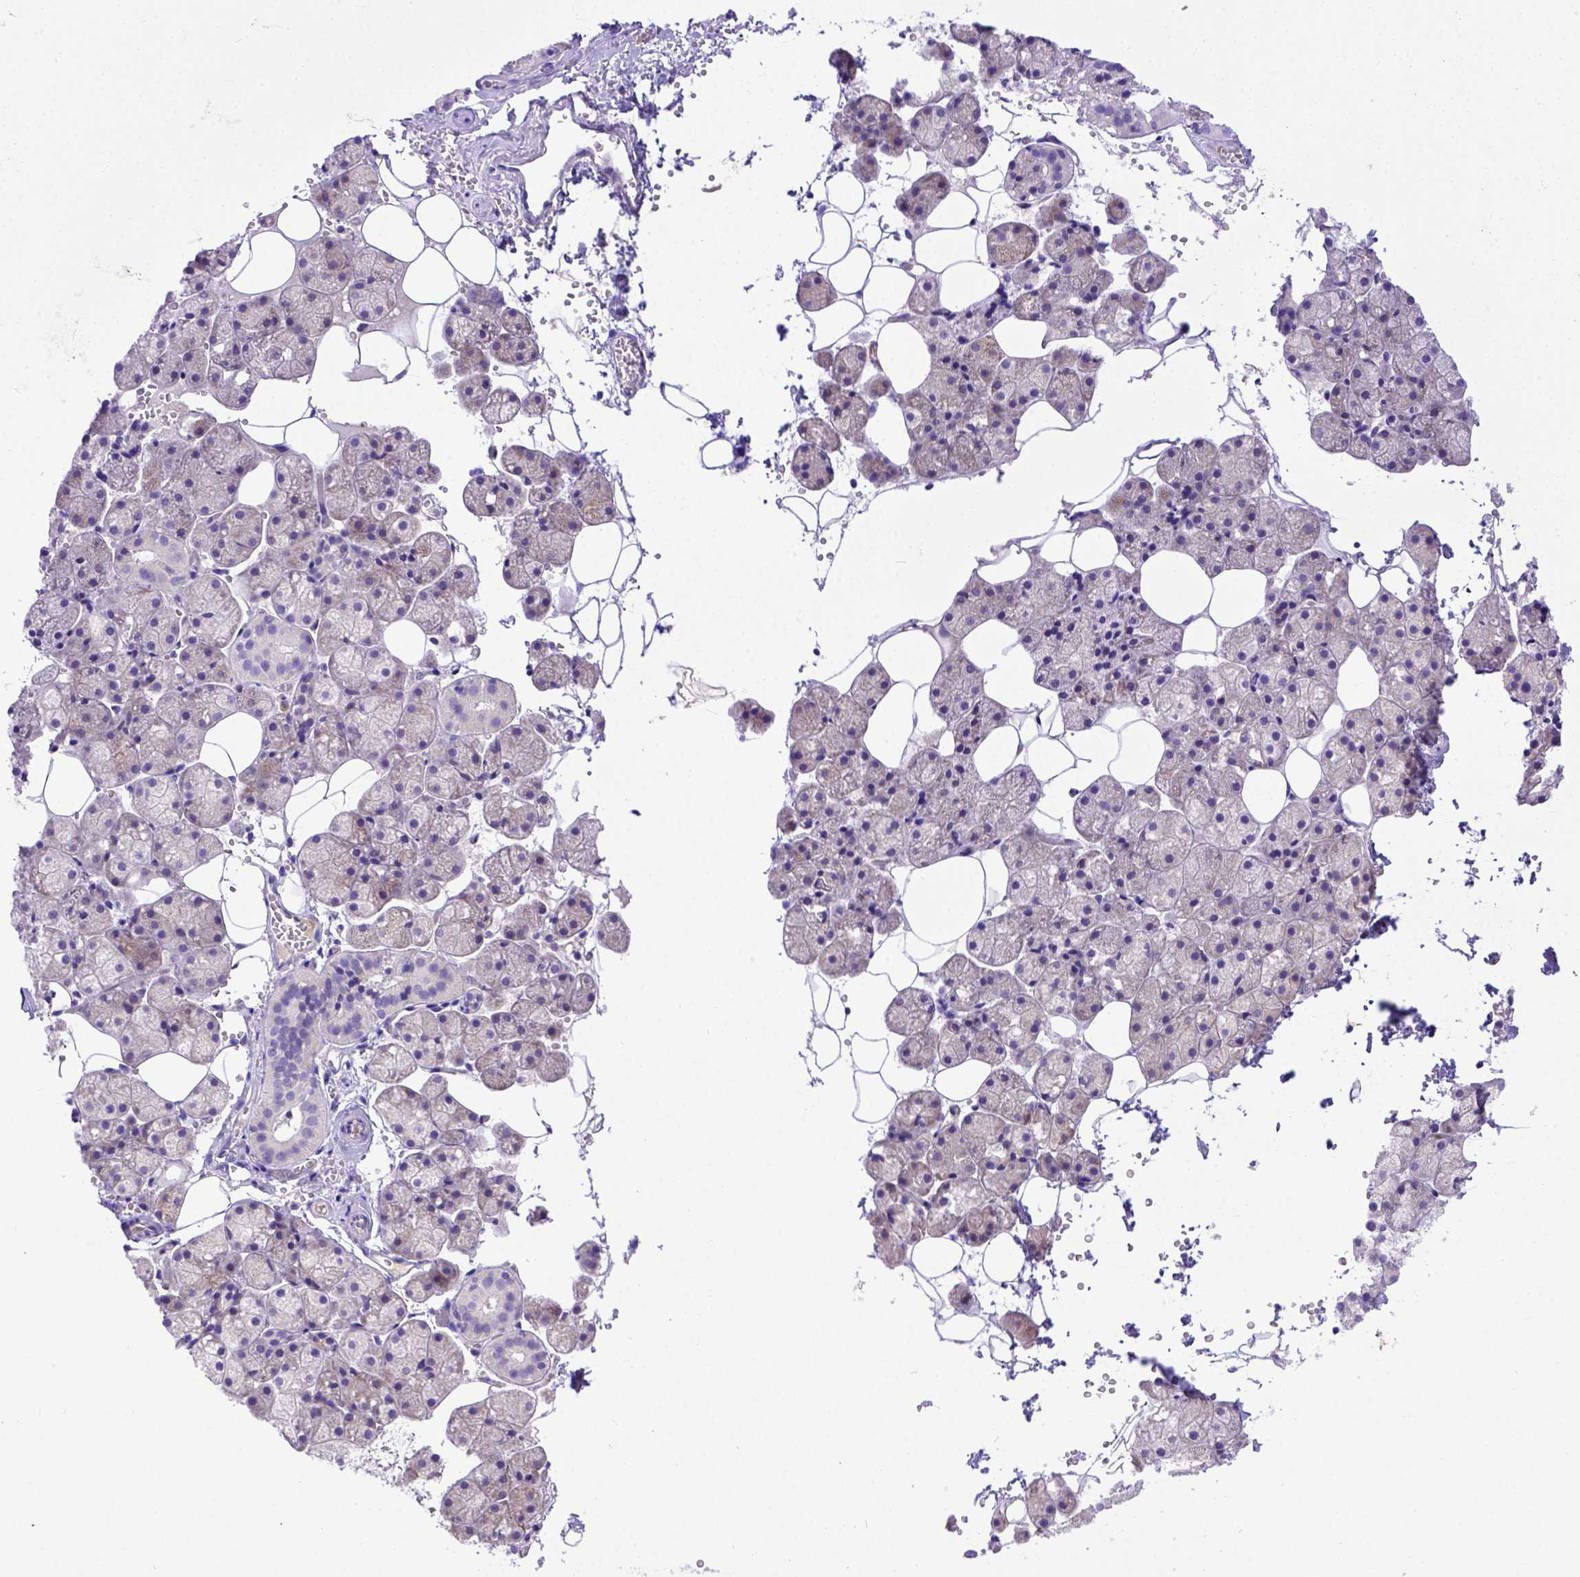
{"staining": {"intensity": "weak", "quantity": "<25%", "location": "cytoplasmic/membranous"}, "tissue": "salivary gland", "cell_type": "Glandular cells", "image_type": "normal", "snomed": [{"axis": "morphology", "description": "Normal tissue, NOS"}, {"axis": "topography", "description": "Salivary gland"}], "caption": "This histopathology image is of unremarkable salivary gland stained with immunohistochemistry (IHC) to label a protein in brown with the nuclei are counter-stained blue. There is no staining in glandular cells.", "gene": "CFAP300", "patient": {"sex": "male", "age": 38}}